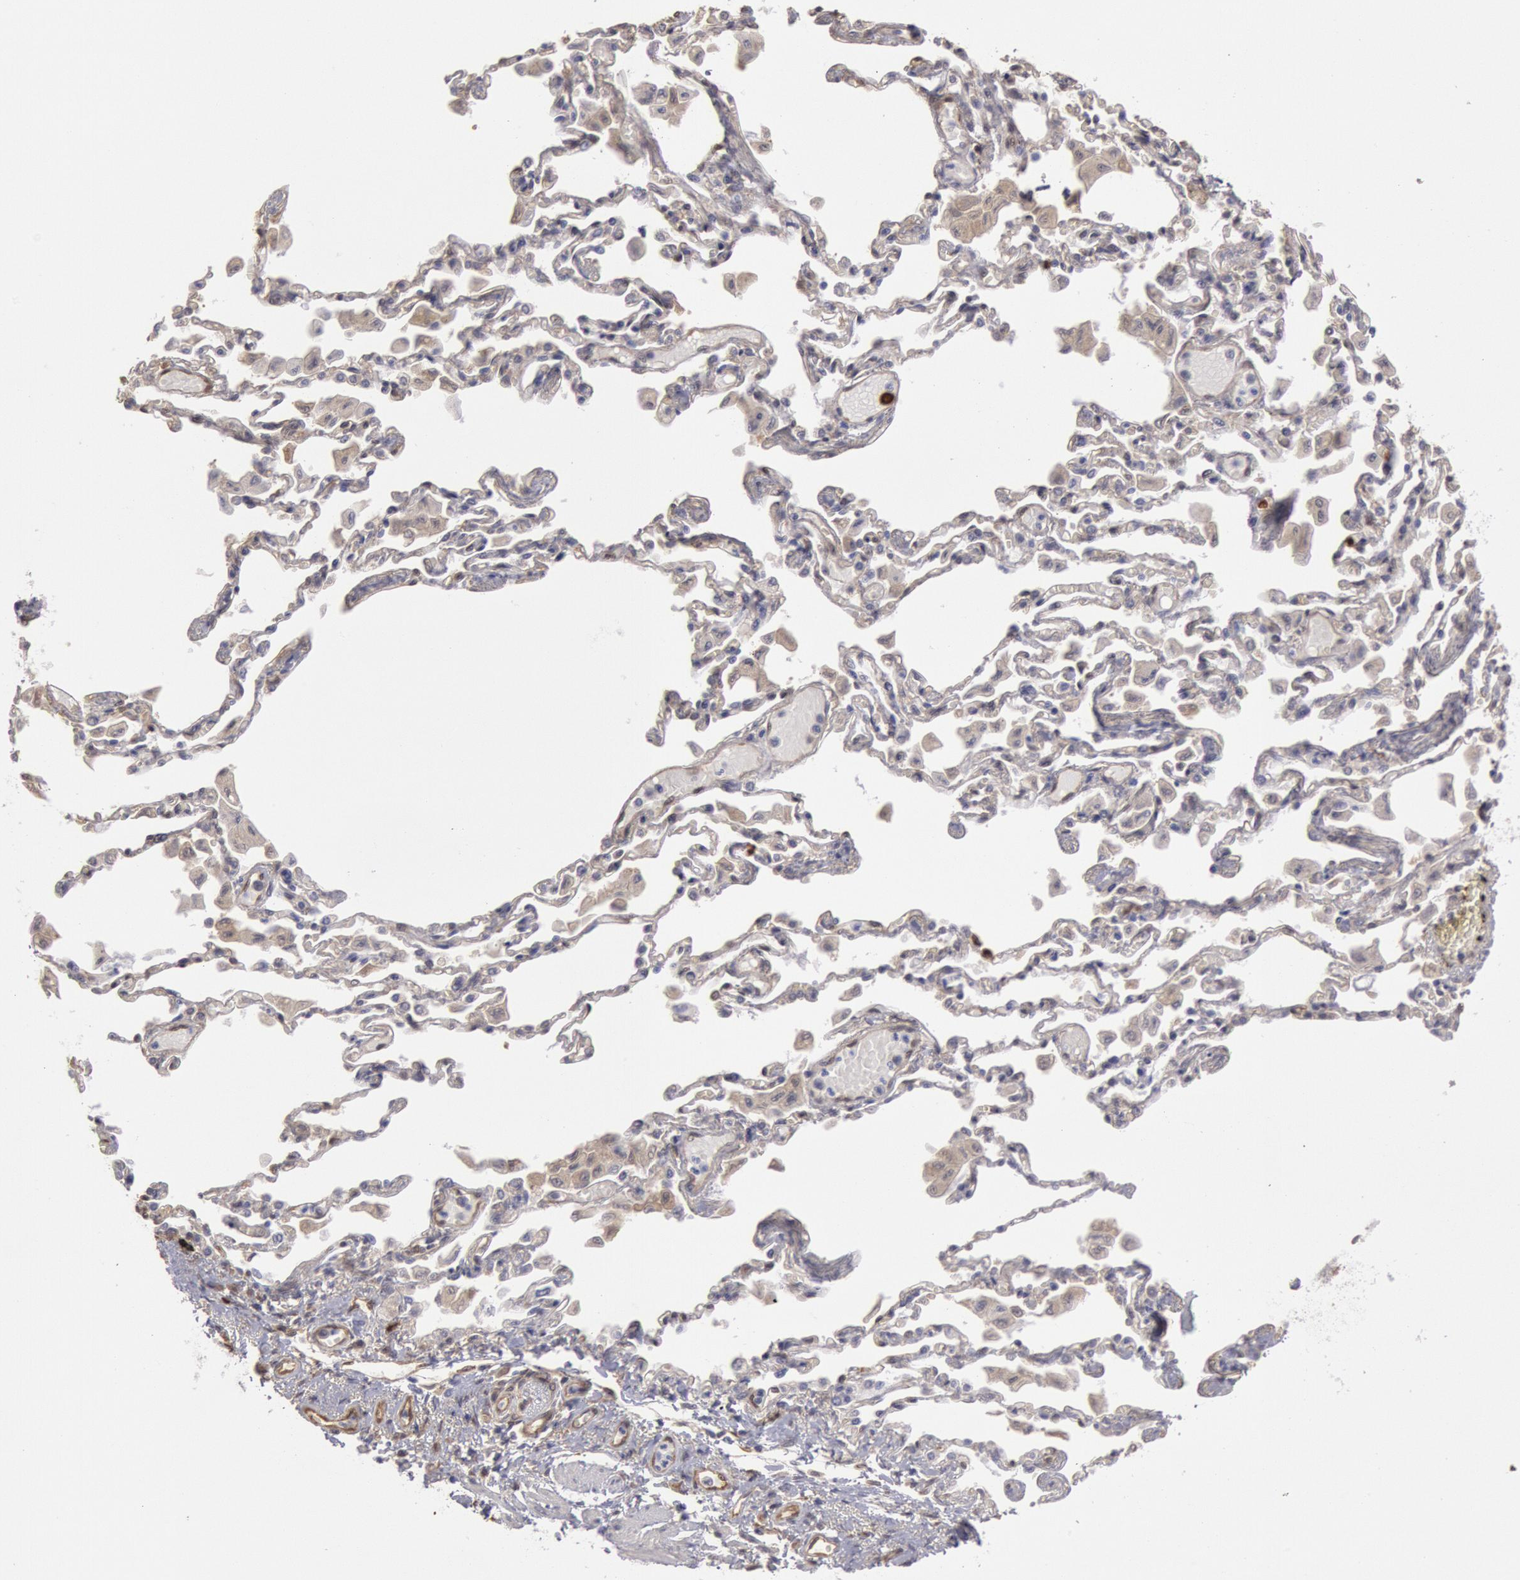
{"staining": {"intensity": "moderate", "quantity": "25%-75%", "location": "cytoplasmic/membranous"}, "tissue": "adipose tissue", "cell_type": "Adipocytes", "image_type": "normal", "snomed": [{"axis": "morphology", "description": "Normal tissue, NOS"}, {"axis": "morphology", "description": "Adenocarcinoma, NOS"}, {"axis": "topography", "description": "Cartilage tissue"}, {"axis": "topography", "description": "Lung"}], "caption": "About 25%-75% of adipocytes in normal adipose tissue exhibit moderate cytoplasmic/membranous protein expression as visualized by brown immunohistochemical staining.", "gene": "CCDC50", "patient": {"sex": "female", "age": 67}}